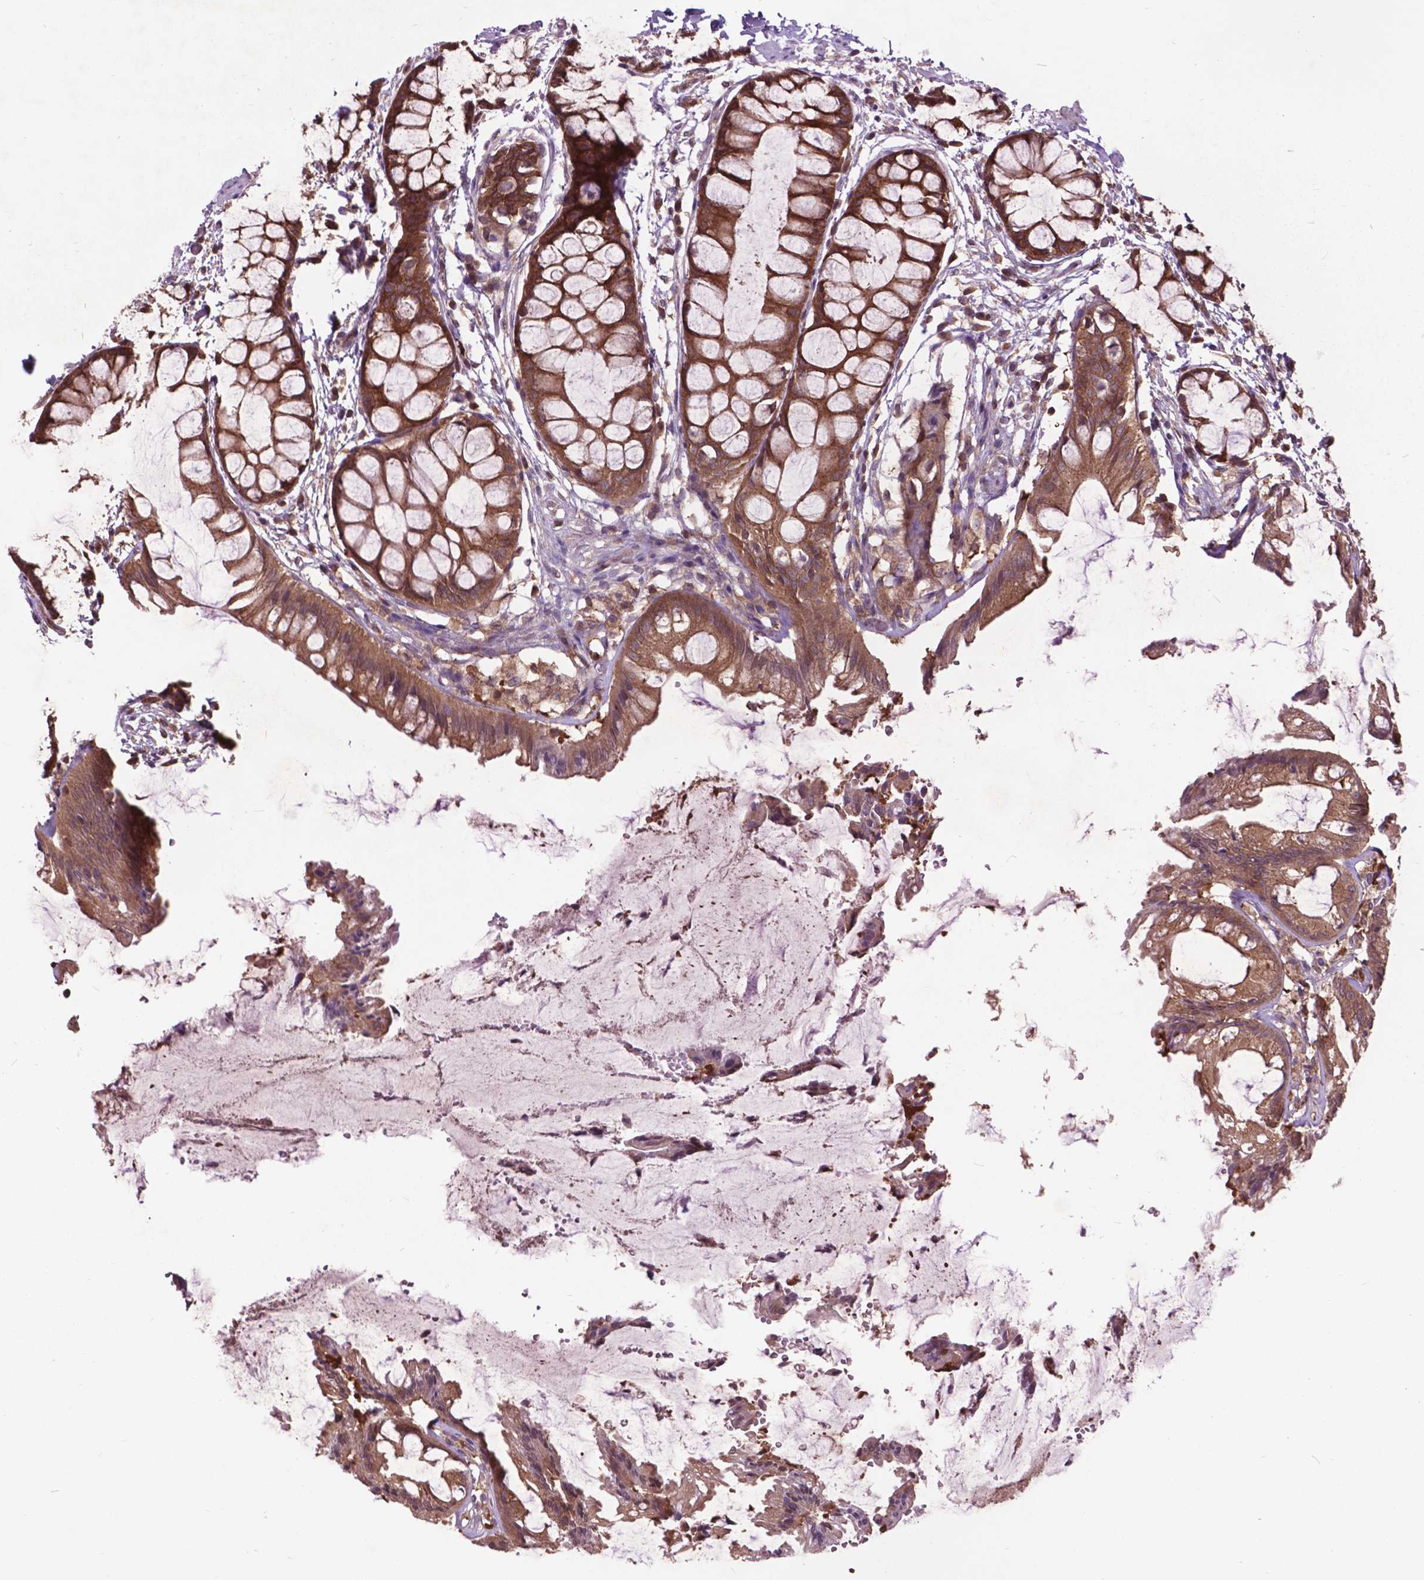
{"staining": {"intensity": "strong", "quantity": ">75%", "location": "cytoplasmic/membranous"}, "tissue": "rectum", "cell_type": "Glandular cells", "image_type": "normal", "snomed": [{"axis": "morphology", "description": "Normal tissue, NOS"}, {"axis": "topography", "description": "Rectum"}], "caption": "Immunohistochemistry staining of benign rectum, which shows high levels of strong cytoplasmic/membranous staining in about >75% of glandular cells indicating strong cytoplasmic/membranous protein staining. The staining was performed using DAB (3,3'-diaminobenzidine) (brown) for protein detection and nuclei were counterstained in hematoxylin (blue).", "gene": "ARAF", "patient": {"sex": "female", "age": 62}}